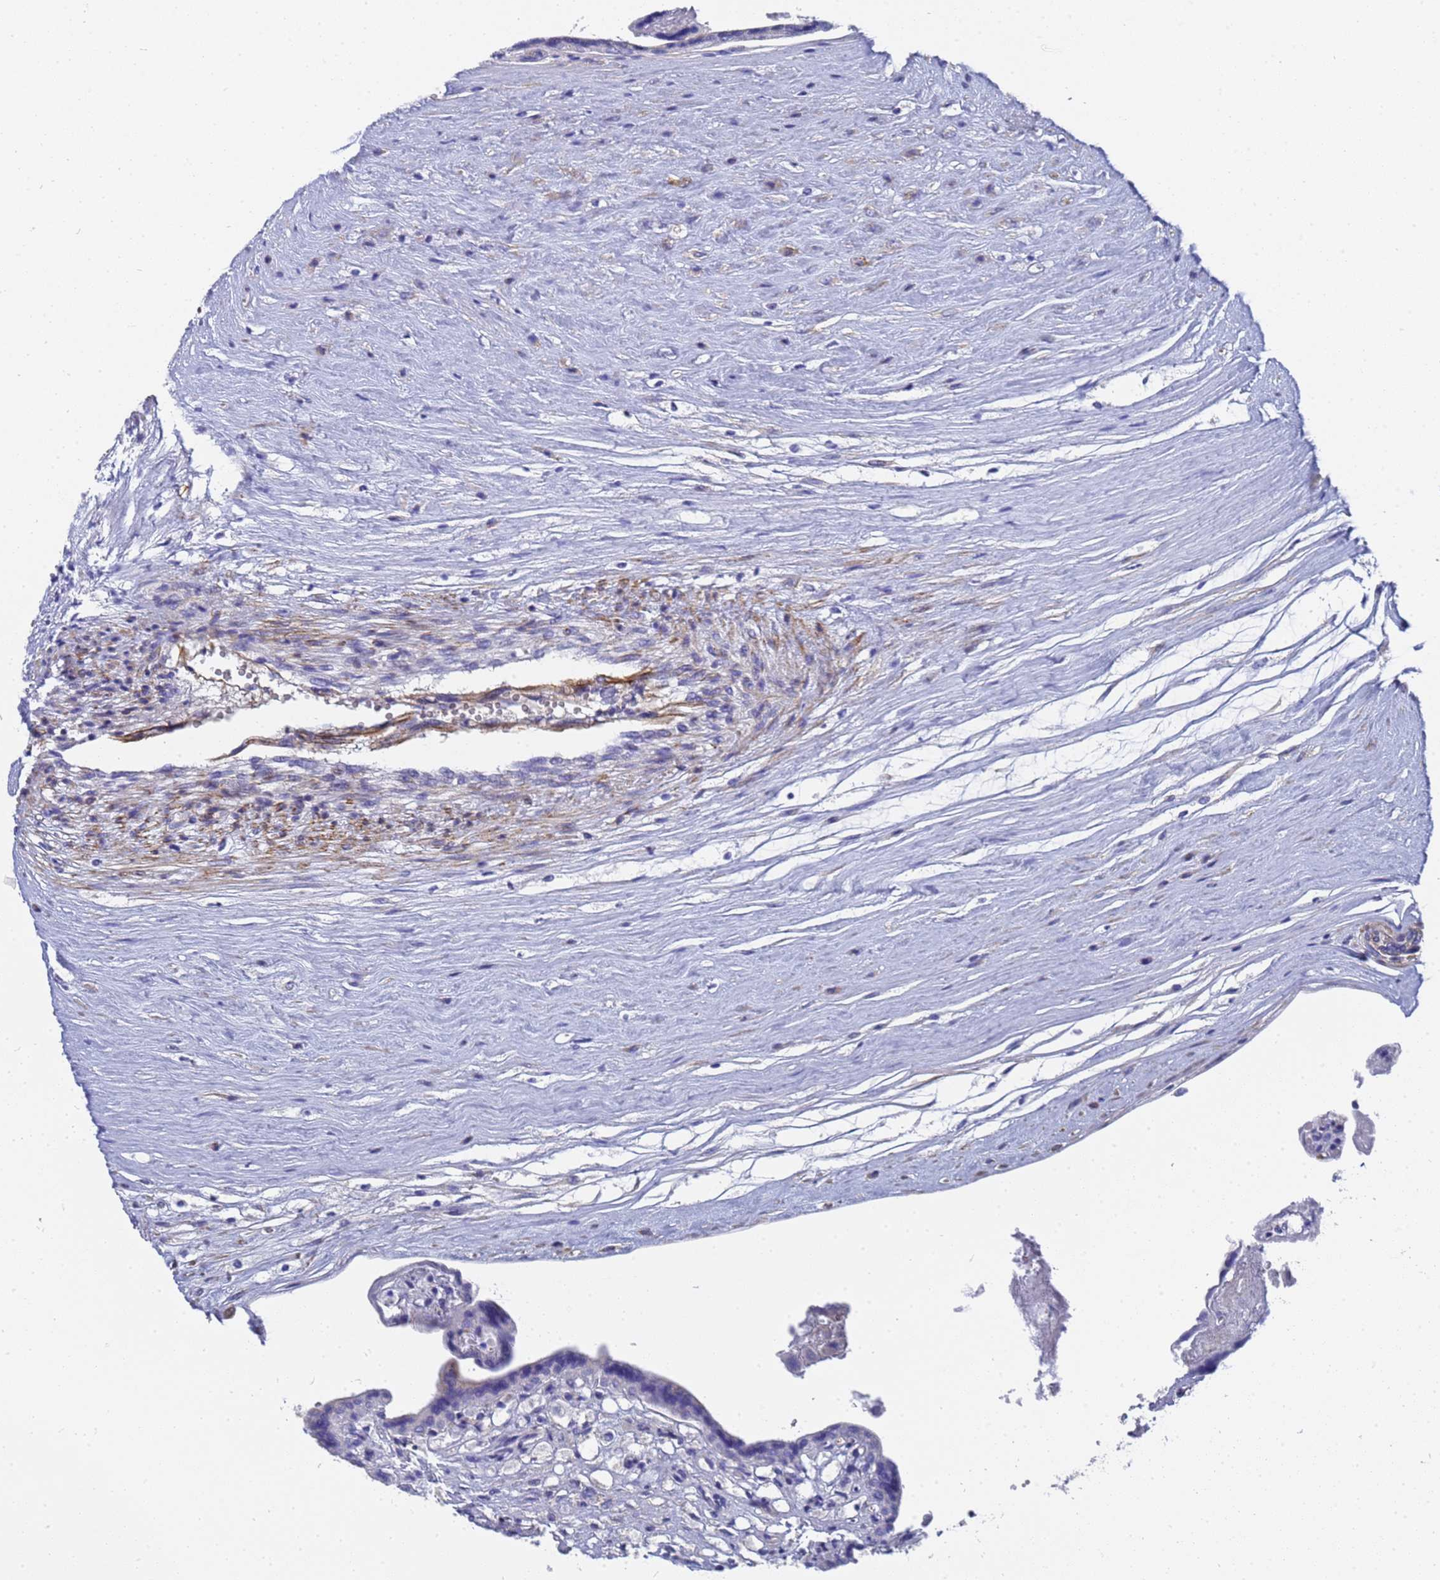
{"staining": {"intensity": "negative", "quantity": "none", "location": "none"}, "tissue": "placenta", "cell_type": "Trophoblastic cells", "image_type": "normal", "snomed": [{"axis": "morphology", "description": "Normal tissue, NOS"}, {"axis": "topography", "description": "Placenta"}], "caption": "The histopathology image reveals no staining of trophoblastic cells in normal placenta.", "gene": "ENSG00000198211", "patient": {"sex": "female", "age": 37}}